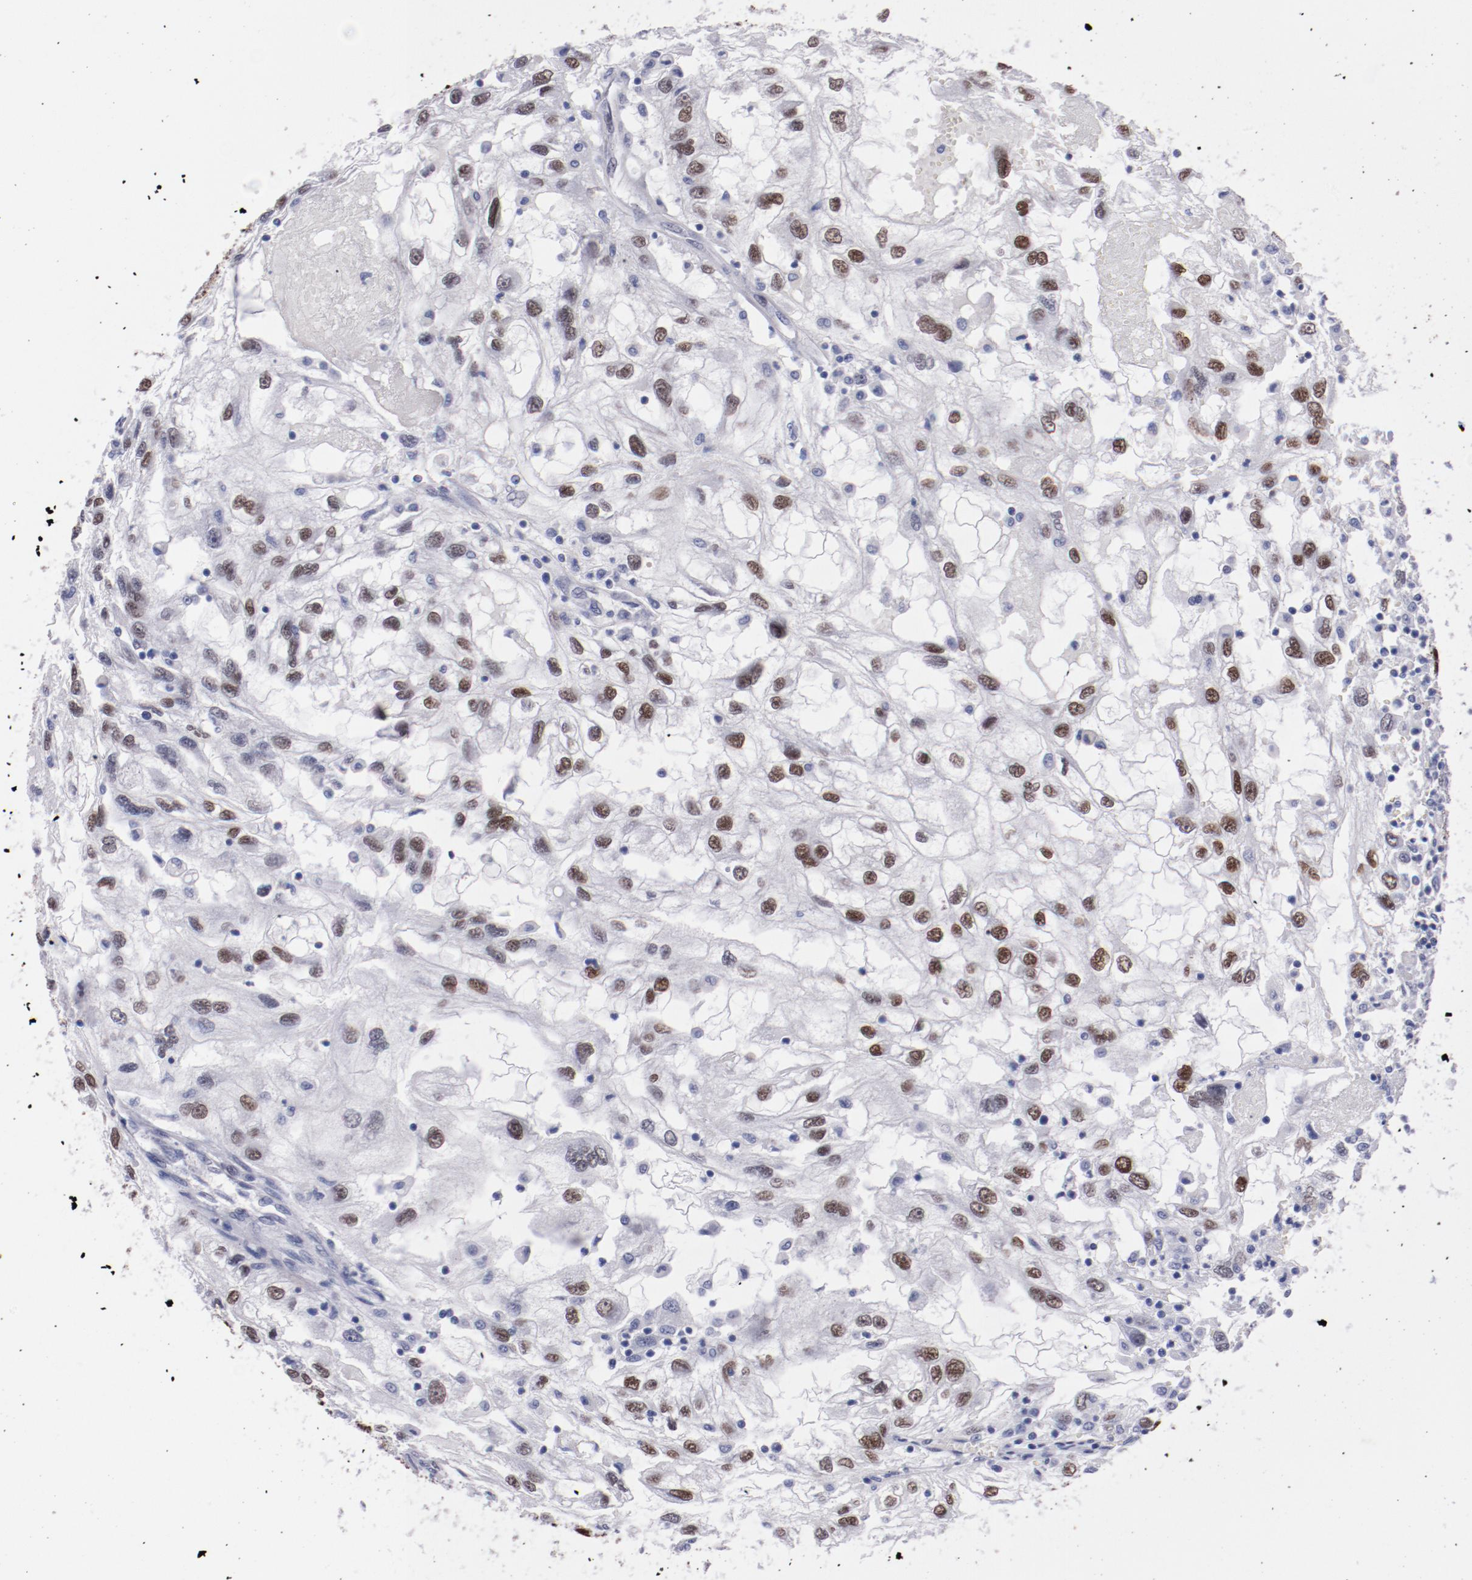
{"staining": {"intensity": "moderate", "quantity": ">75%", "location": "nuclear"}, "tissue": "renal cancer", "cell_type": "Tumor cells", "image_type": "cancer", "snomed": [{"axis": "morphology", "description": "Normal tissue, NOS"}, {"axis": "morphology", "description": "Adenocarcinoma, NOS"}, {"axis": "topography", "description": "Kidney"}], "caption": "Tumor cells reveal medium levels of moderate nuclear expression in about >75% of cells in human renal adenocarcinoma.", "gene": "HNF1B", "patient": {"sex": "male", "age": 71}}